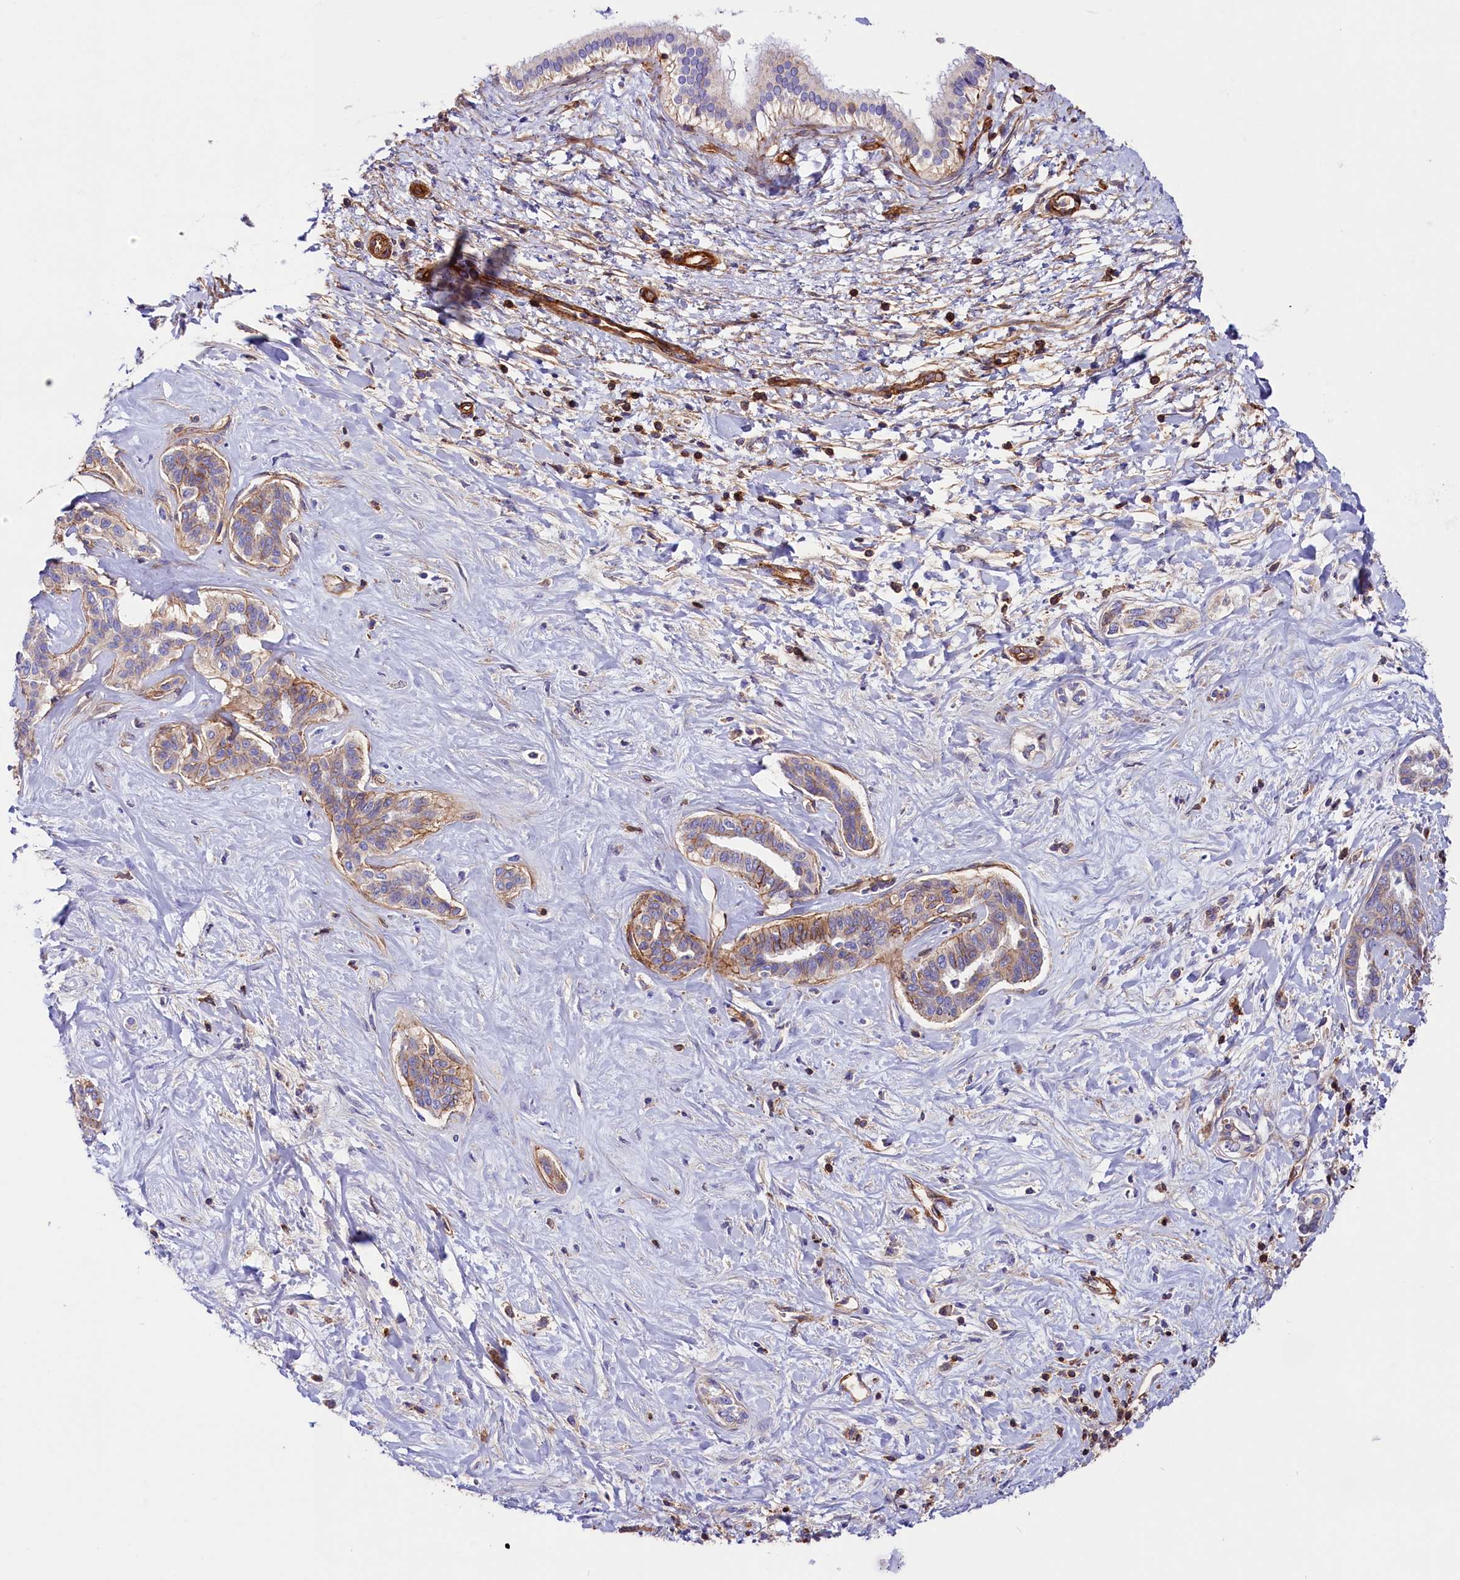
{"staining": {"intensity": "moderate", "quantity": "25%-75%", "location": "cytoplasmic/membranous"}, "tissue": "liver cancer", "cell_type": "Tumor cells", "image_type": "cancer", "snomed": [{"axis": "morphology", "description": "Cholangiocarcinoma"}, {"axis": "topography", "description": "Liver"}], "caption": "Liver cancer (cholangiocarcinoma) tissue exhibits moderate cytoplasmic/membranous expression in approximately 25%-75% of tumor cells Ihc stains the protein in brown and the nuclei are stained blue.", "gene": "ATP2B4", "patient": {"sex": "female", "age": 77}}